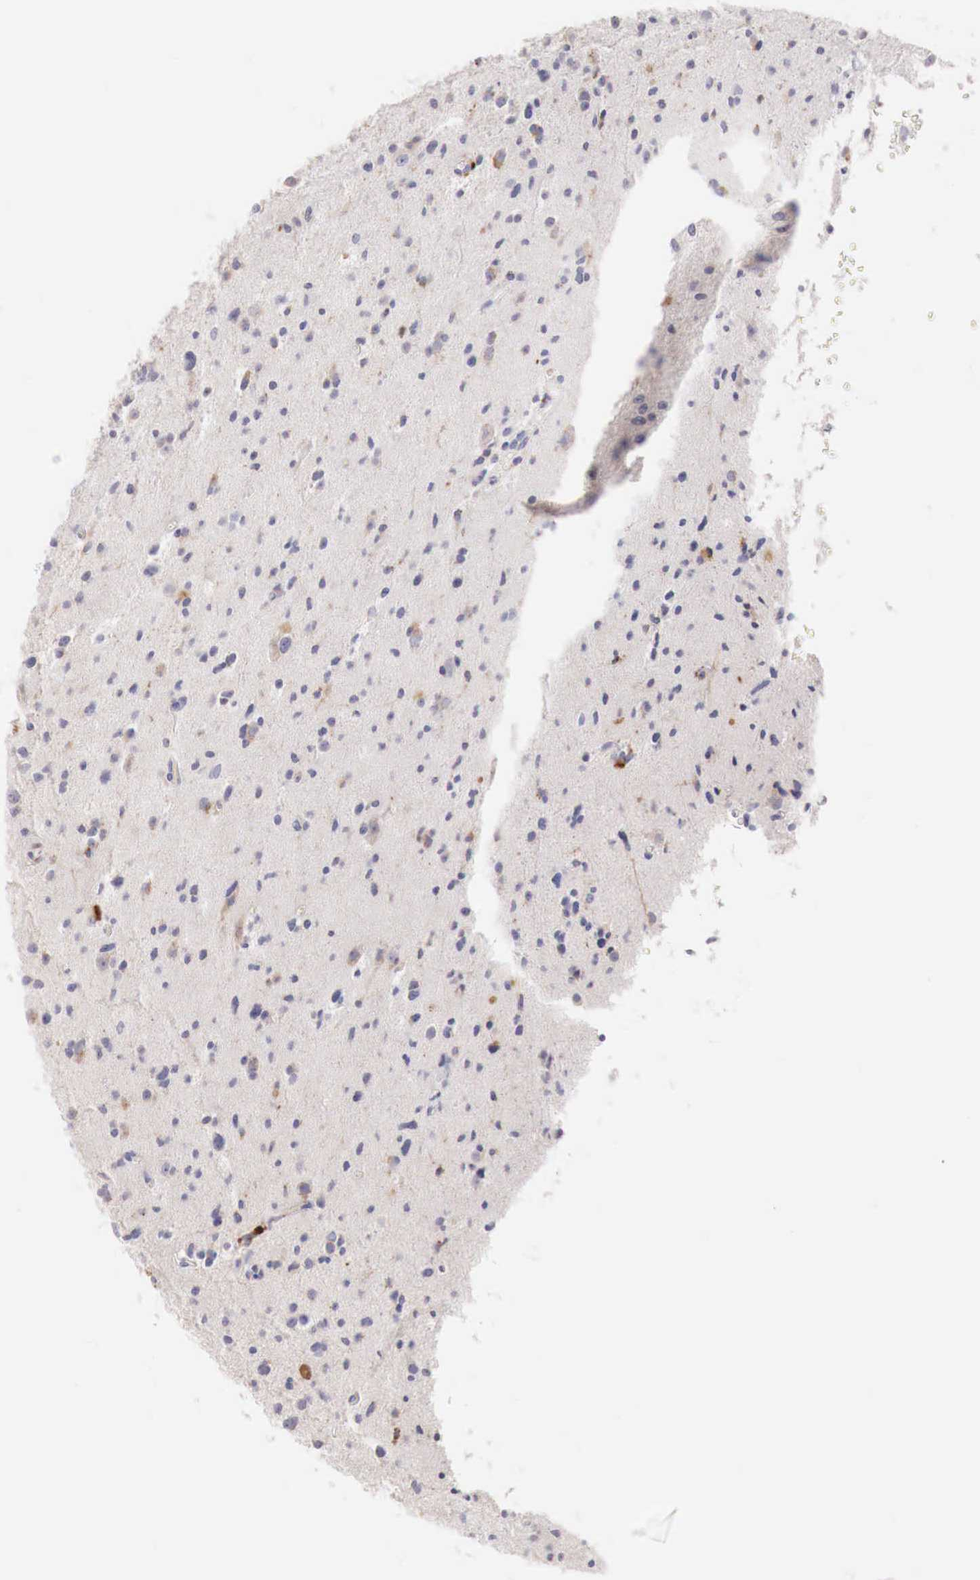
{"staining": {"intensity": "weak", "quantity": "<25%", "location": "cytoplasmic/membranous"}, "tissue": "glioma", "cell_type": "Tumor cells", "image_type": "cancer", "snomed": [{"axis": "morphology", "description": "Glioma, malignant, Low grade"}, {"axis": "topography", "description": "Brain"}], "caption": "Tumor cells are negative for protein expression in human malignant glioma (low-grade).", "gene": "GLA", "patient": {"sex": "female", "age": 46}}